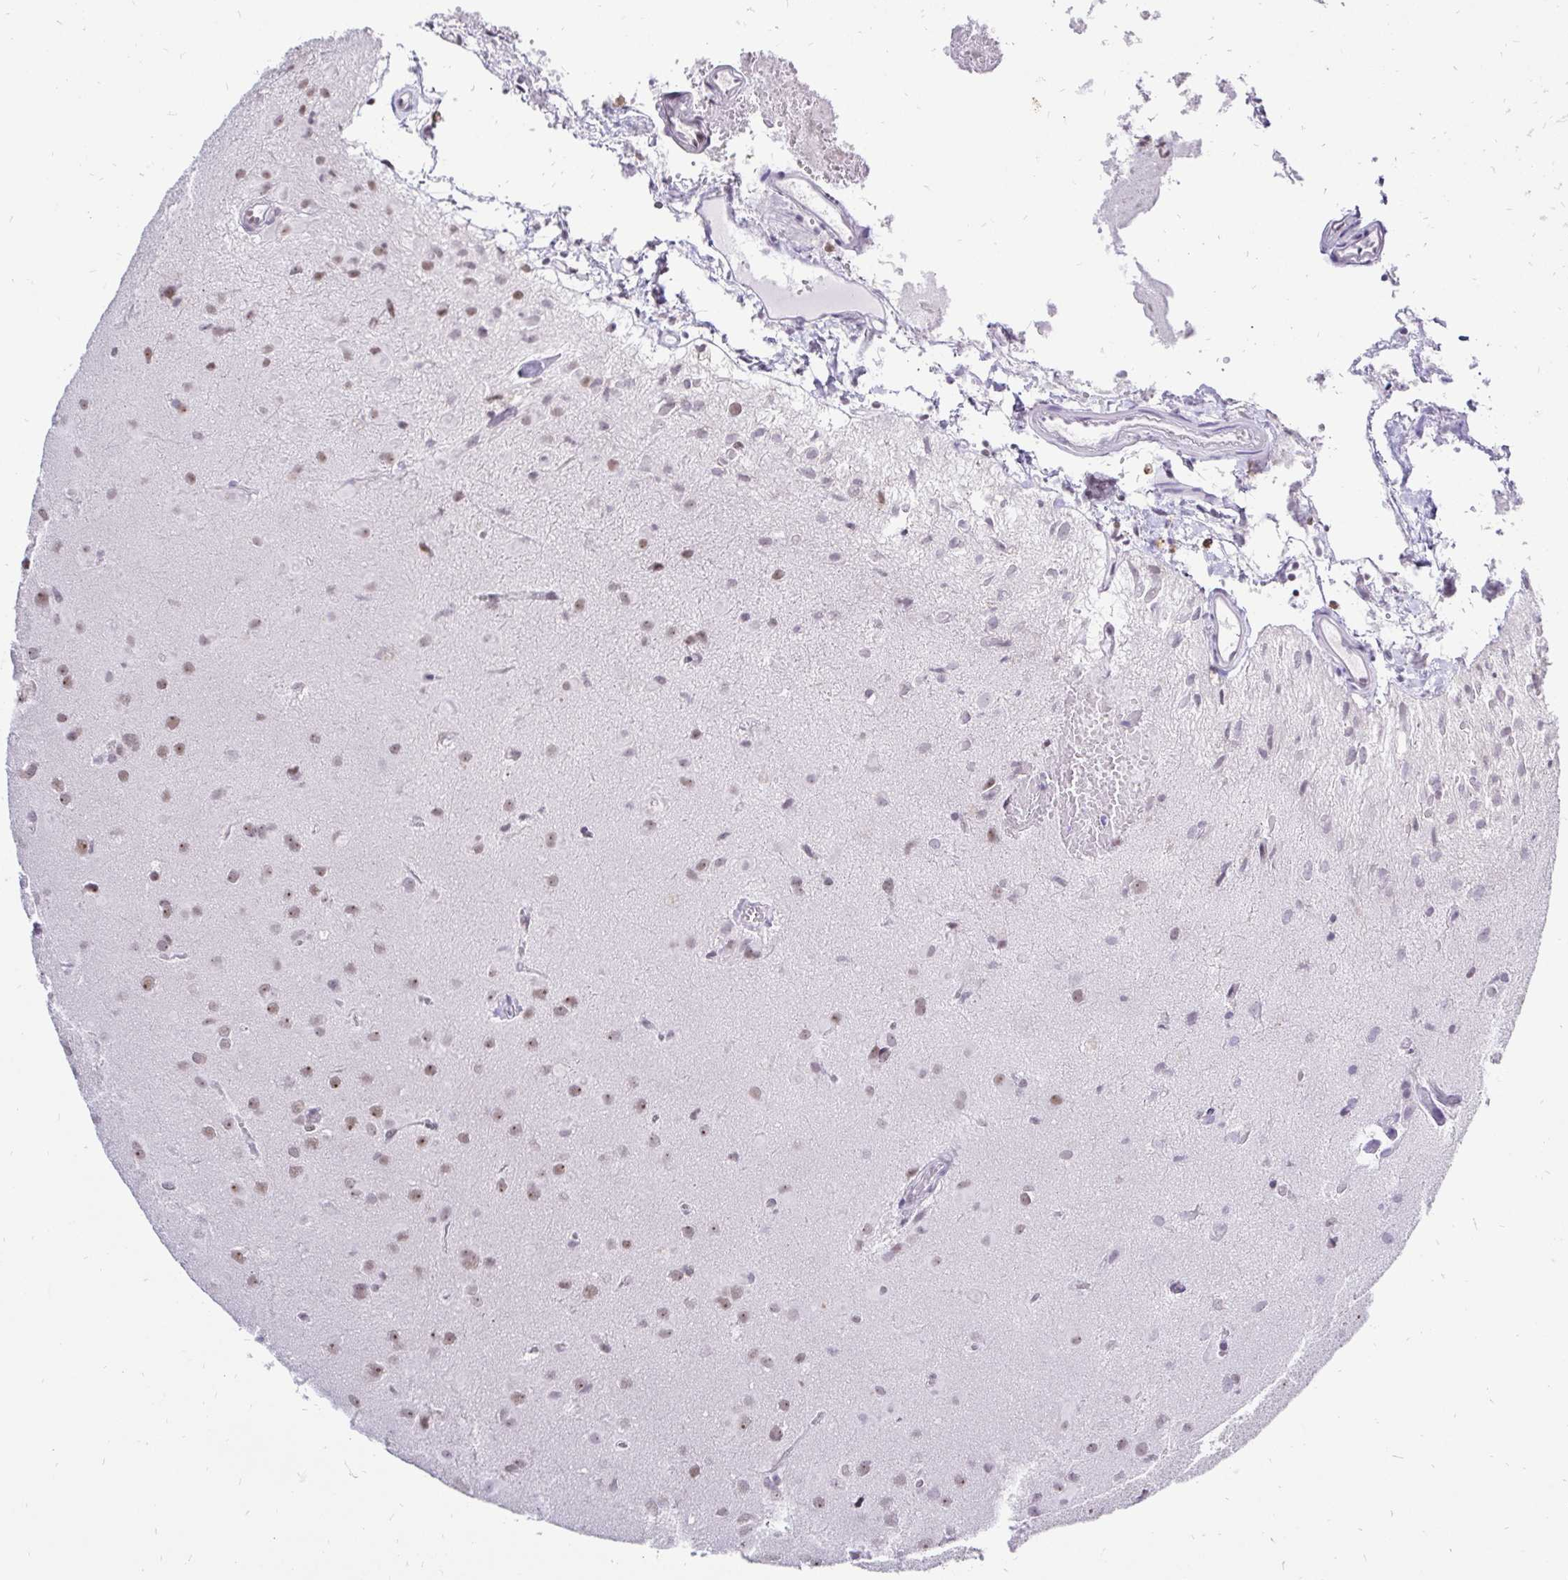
{"staining": {"intensity": "moderate", "quantity": ">75%", "location": "nuclear"}, "tissue": "glioma", "cell_type": "Tumor cells", "image_type": "cancer", "snomed": [{"axis": "morphology", "description": "Glioma, malignant, Low grade"}, {"axis": "topography", "description": "Brain"}], "caption": "Tumor cells exhibit moderate nuclear positivity in approximately >75% of cells in malignant glioma (low-grade).", "gene": "ZNF860", "patient": {"sex": "male", "age": 58}}